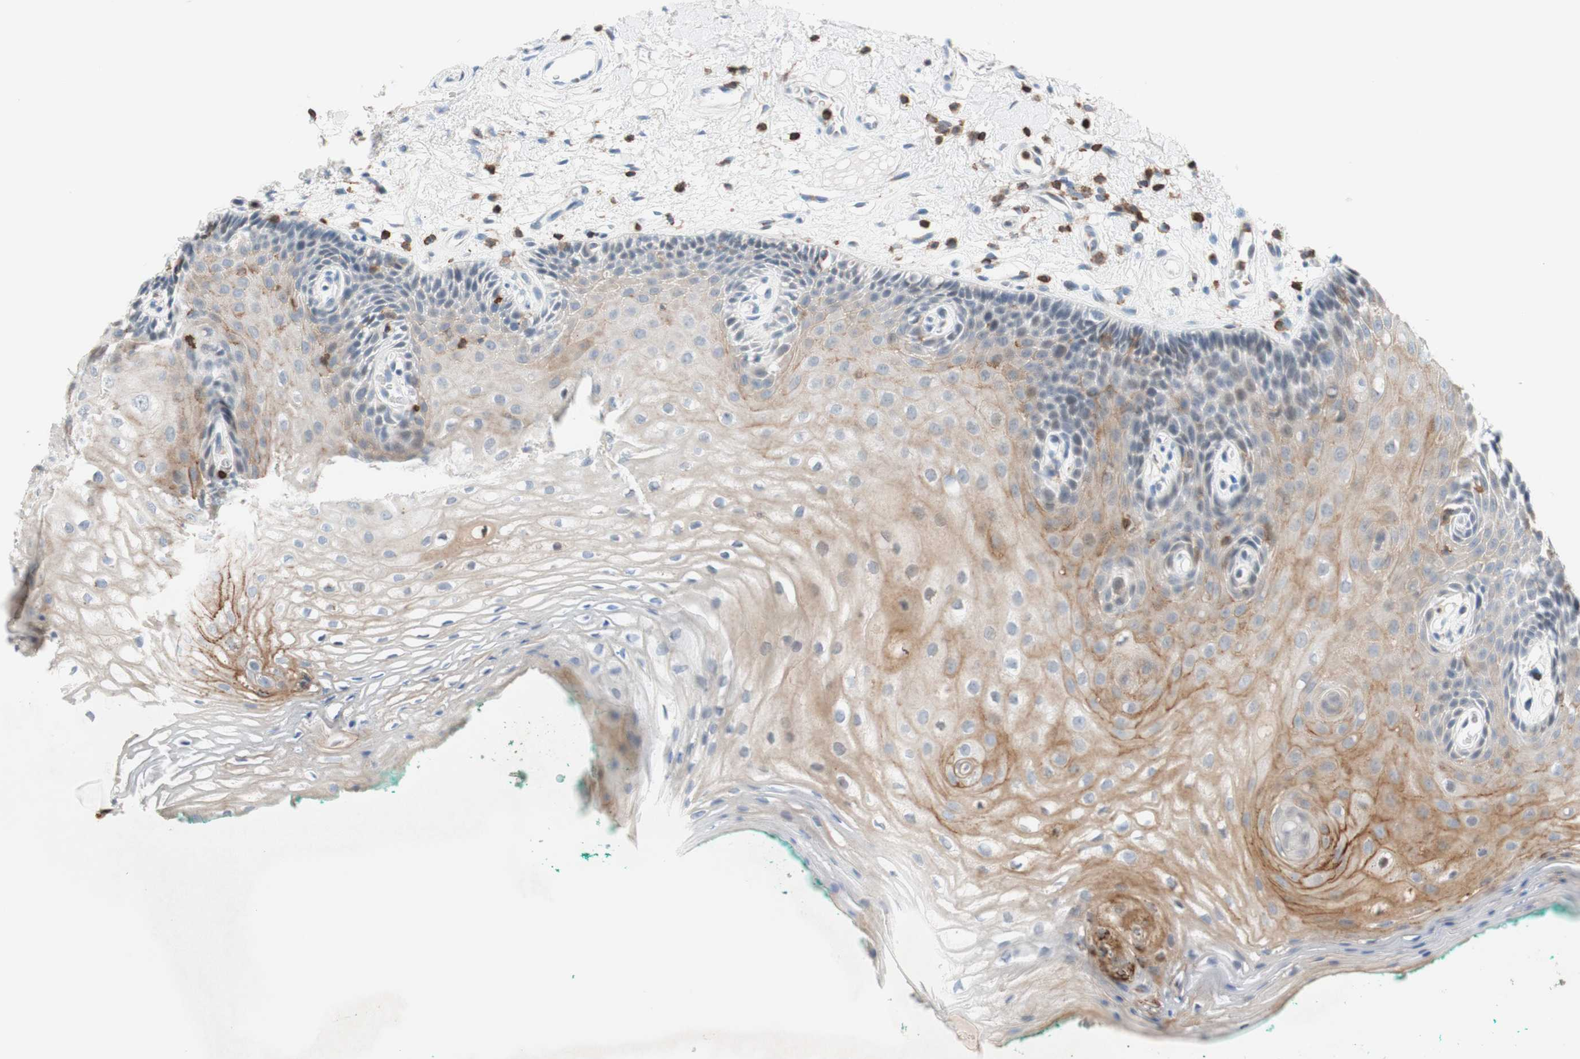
{"staining": {"intensity": "moderate", "quantity": "25%-75%", "location": "cytoplasmic/membranous"}, "tissue": "oral mucosa", "cell_type": "Squamous epithelial cells", "image_type": "normal", "snomed": [{"axis": "morphology", "description": "Normal tissue, NOS"}, {"axis": "topography", "description": "Skeletal muscle"}, {"axis": "topography", "description": "Oral tissue"}, {"axis": "topography", "description": "Peripheral nerve tissue"}], "caption": "The micrograph demonstrates staining of unremarkable oral mucosa, revealing moderate cytoplasmic/membranous protein positivity (brown color) within squamous epithelial cells.", "gene": "SPINK6", "patient": {"sex": "female", "age": 84}}